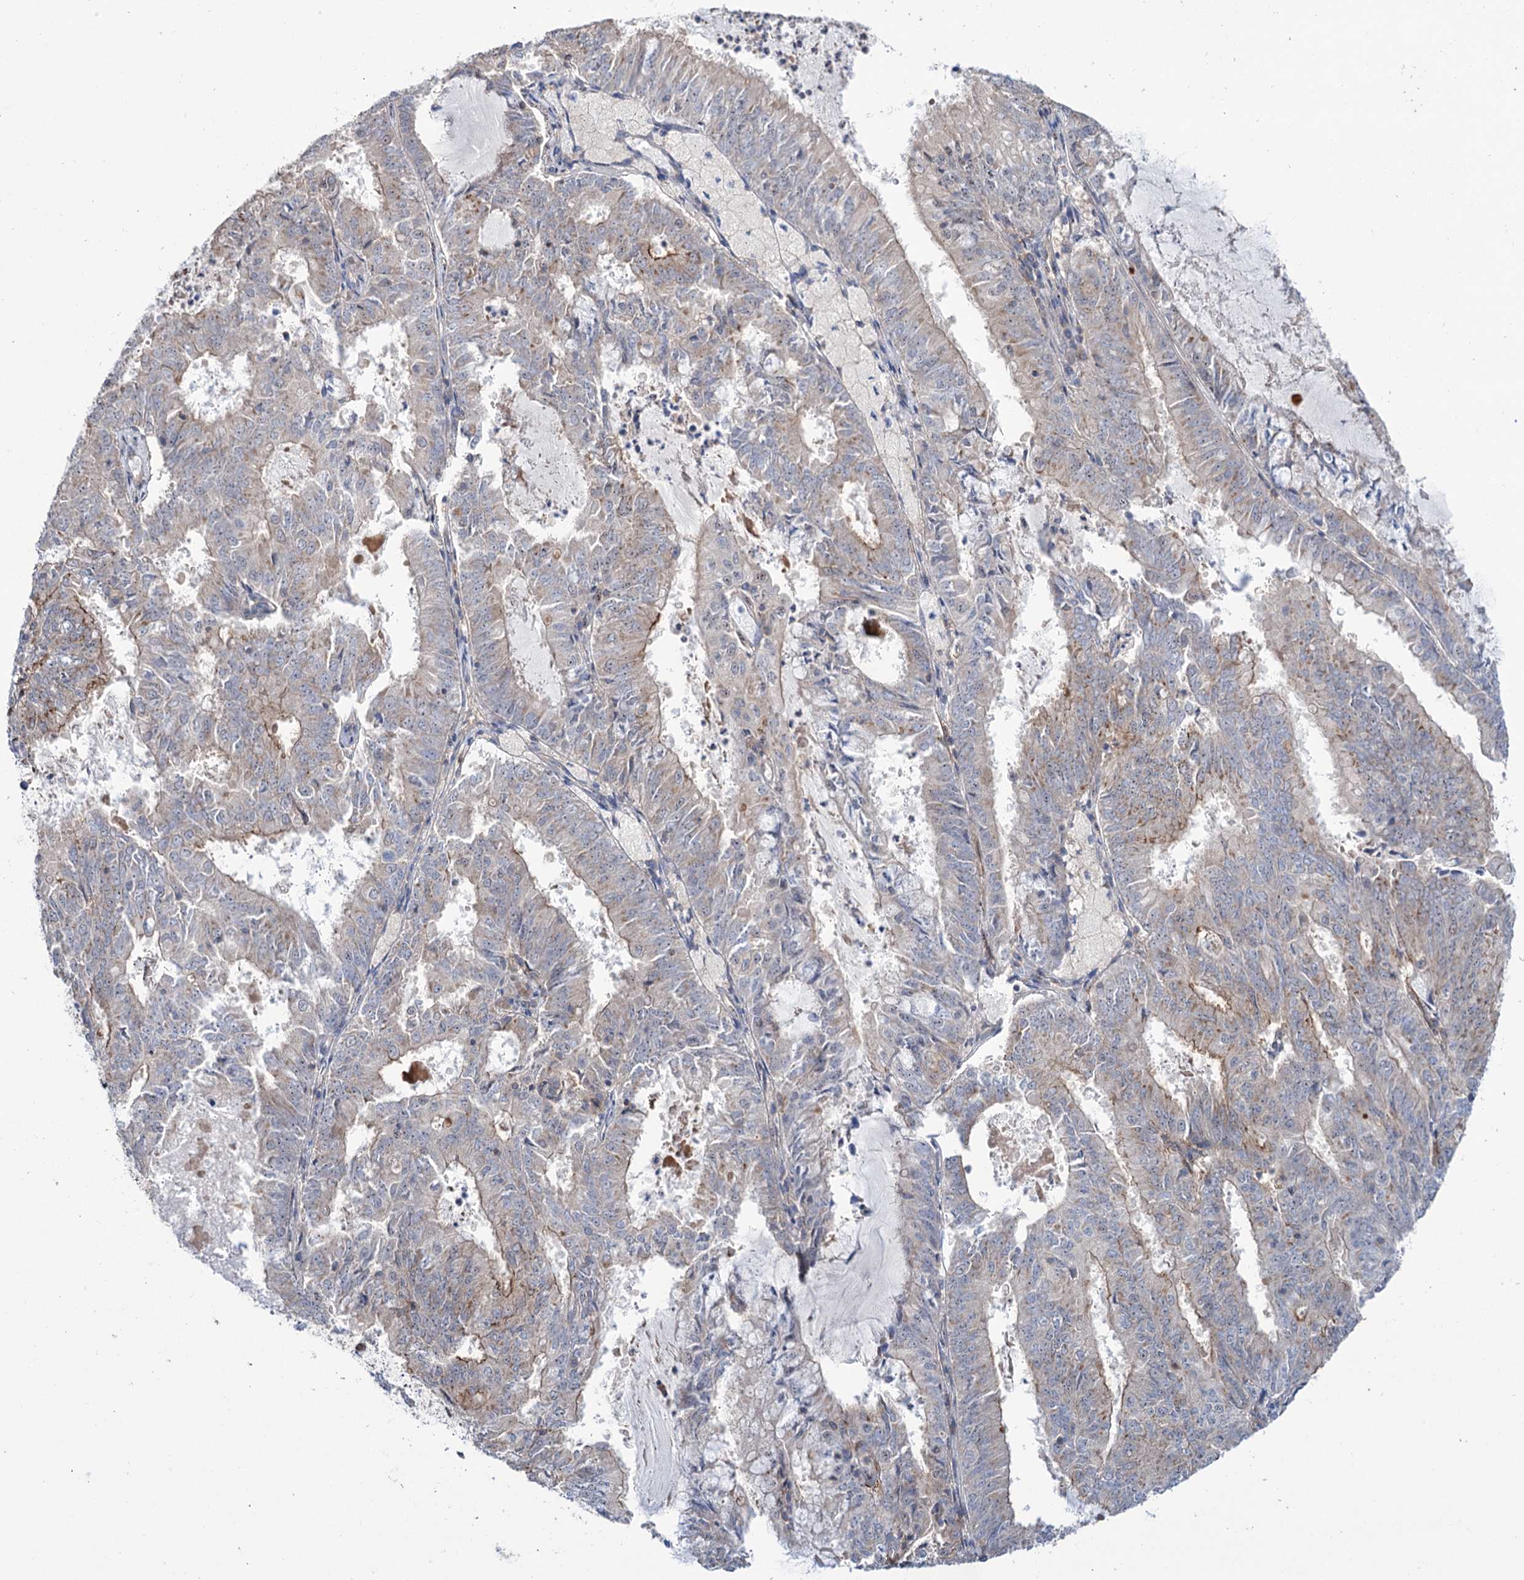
{"staining": {"intensity": "weak", "quantity": "<25%", "location": "cytoplasmic/membranous"}, "tissue": "endometrial cancer", "cell_type": "Tumor cells", "image_type": "cancer", "snomed": [{"axis": "morphology", "description": "Adenocarcinoma, NOS"}, {"axis": "topography", "description": "Endometrium"}], "caption": "Tumor cells are negative for protein expression in human endometrial cancer (adenocarcinoma).", "gene": "SEC24A", "patient": {"sex": "female", "age": 57}}